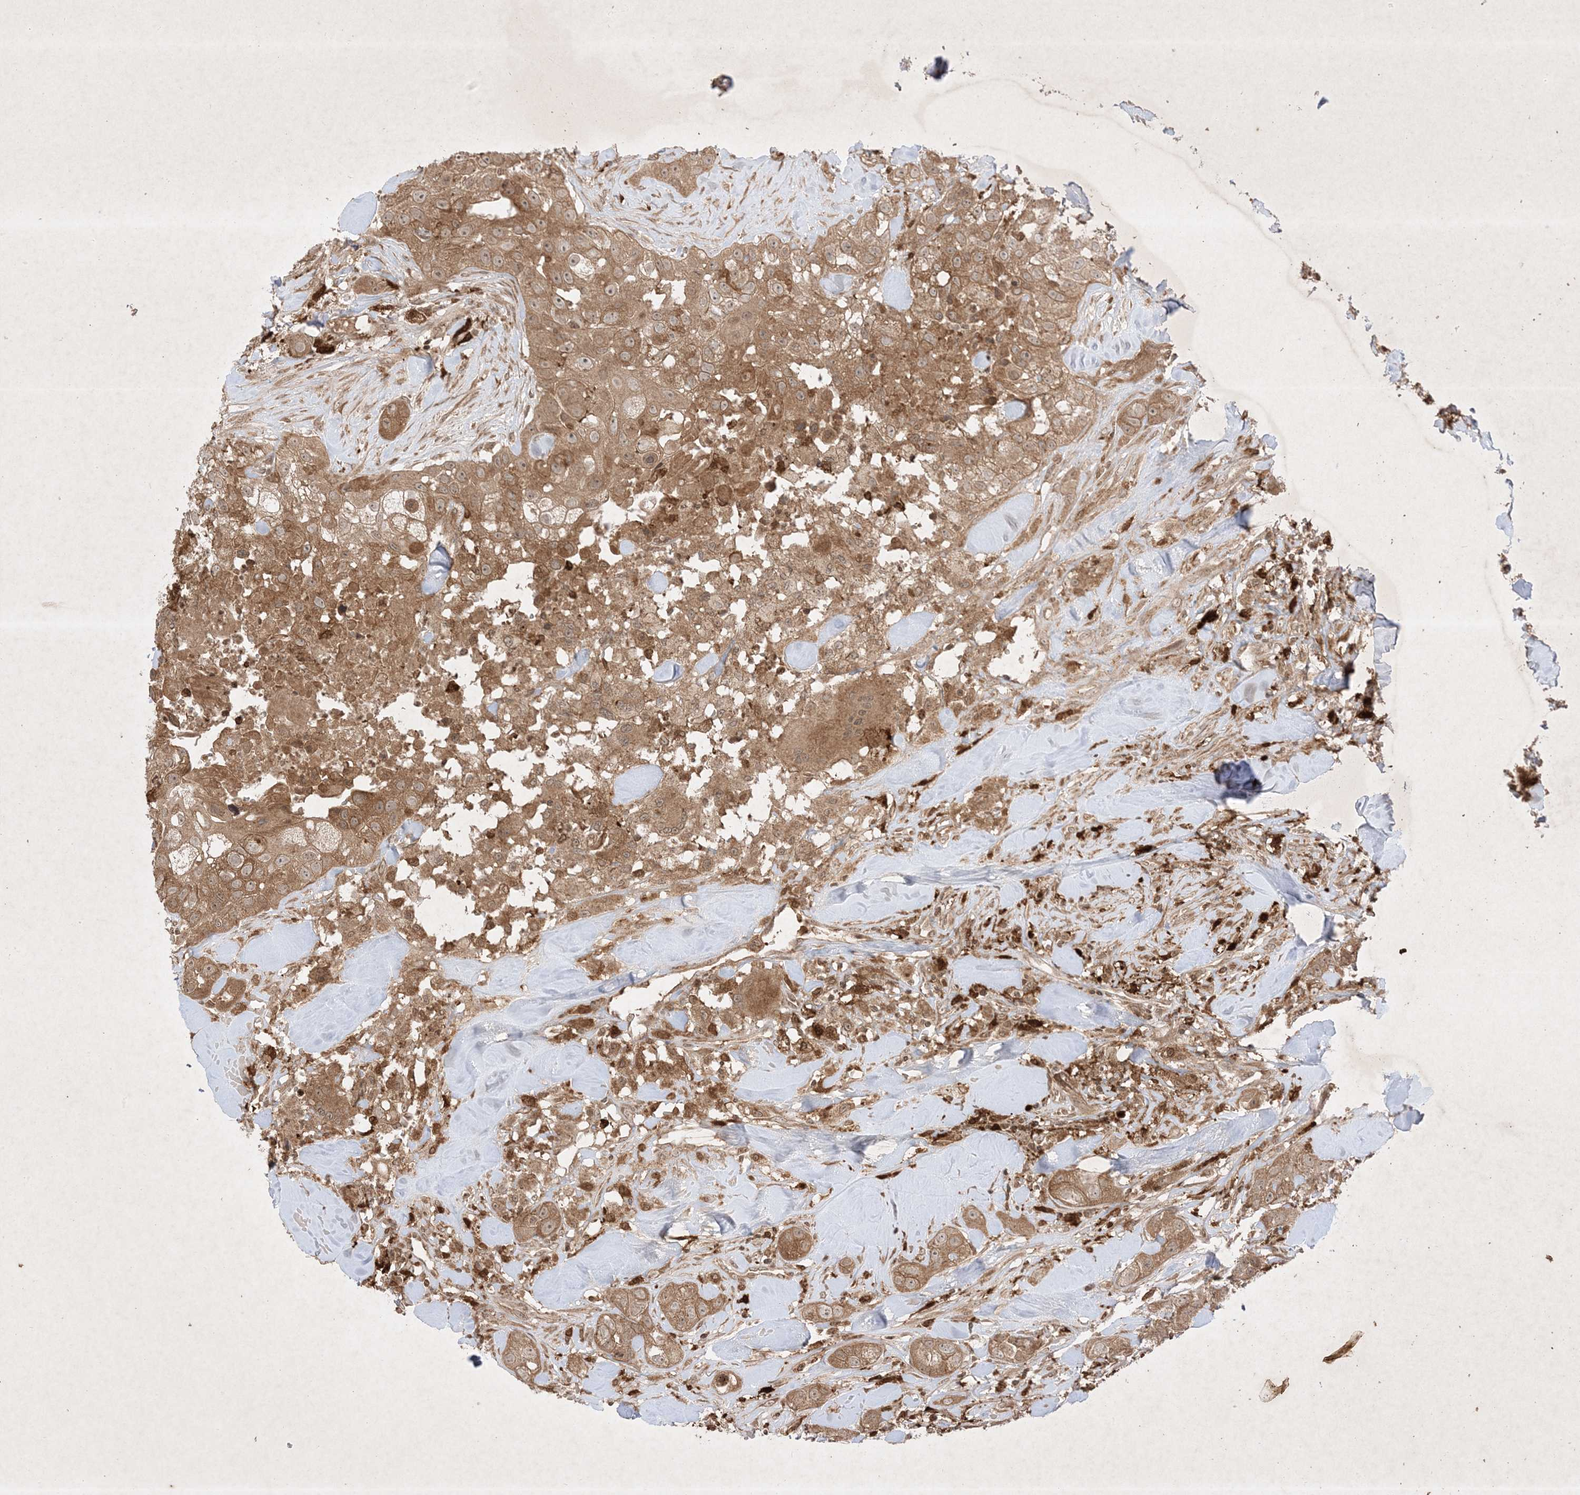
{"staining": {"intensity": "moderate", "quantity": ">75%", "location": "cytoplasmic/membranous,nuclear"}, "tissue": "head and neck cancer", "cell_type": "Tumor cells", "image_type": "cancer", "snomed": [{"axis": "morphology", "description": "Normal tissue, NOS"}, {"axis": "morphology", "description": "Squamous cell carcinoma, NOS"}, {"axis": "topography", "description": "Skeletal muscle"}, {"axis": "topography", "description": "Head-Neck"}], "caption": "Protein staining exhibits moderate cytoplasmic/membranous and nuclear staining in approximately >75% of tumor cells in head and neck cancer (squamous cell carcinoma).", "gene": "PTK6", "patient": {"sex": "male", "age": 51}}